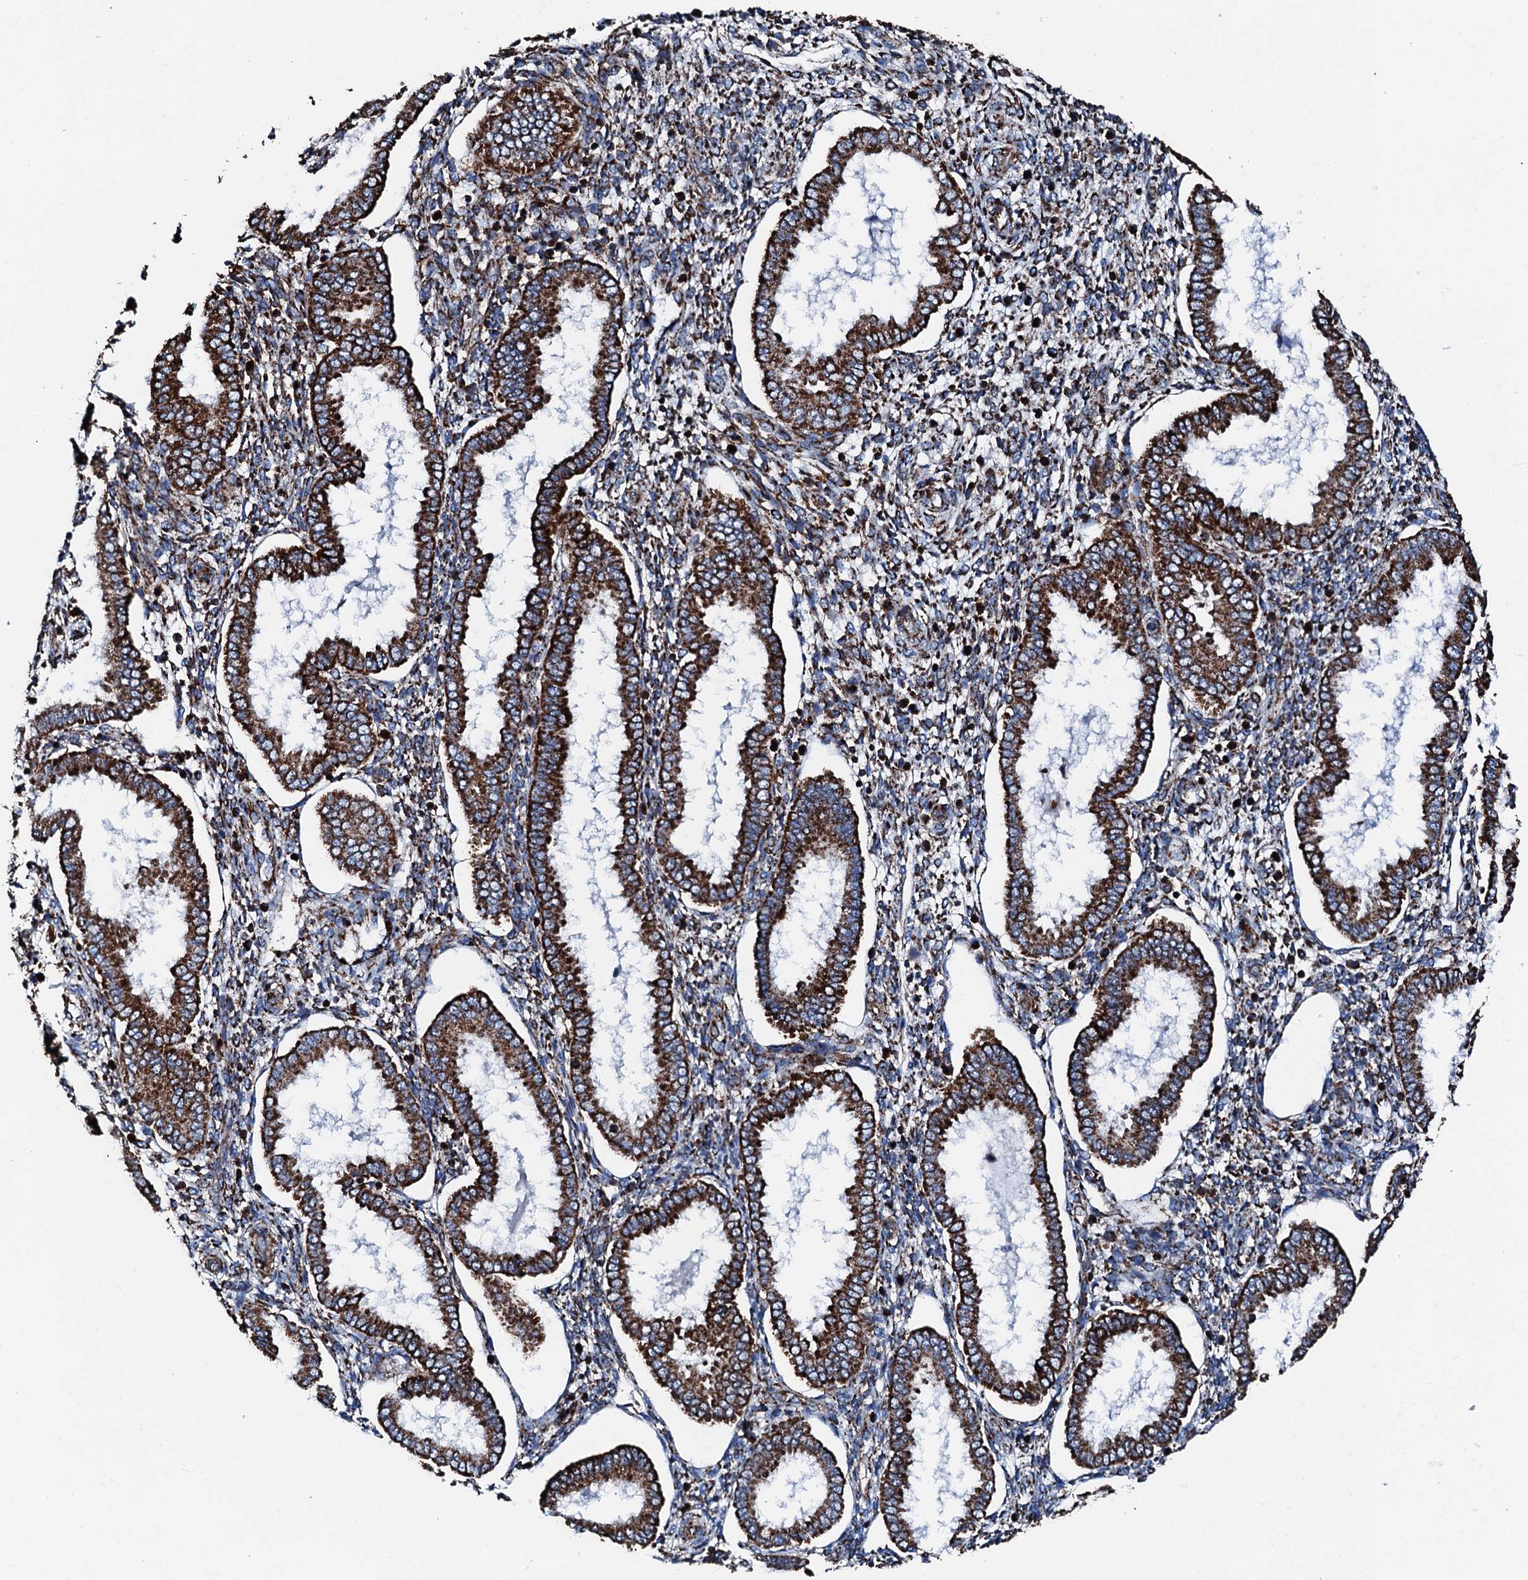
{"staining": {"intensity": "strong", "quantity": "25%-75%", "location": "cytoplasmic/membranous"}, "tissue": "endometrium", "cell_type": "Cells in endometrial stroma", "image_type": "normal", "snomed": [{"axis": "morphology", "description": "Normal tissue, NOS"}, {"axis": "topography", "description": "Endometrium"}], "caption": "A micrograph showing strong cytoplasmic/membranous positivity in about 25%-75% of cells in endometrial stroma in unremarkable endometrium, as visualized by brown immunohistochemical staining.", "gene": "HADH", "patient": {"sex": "female", "age": 24}}